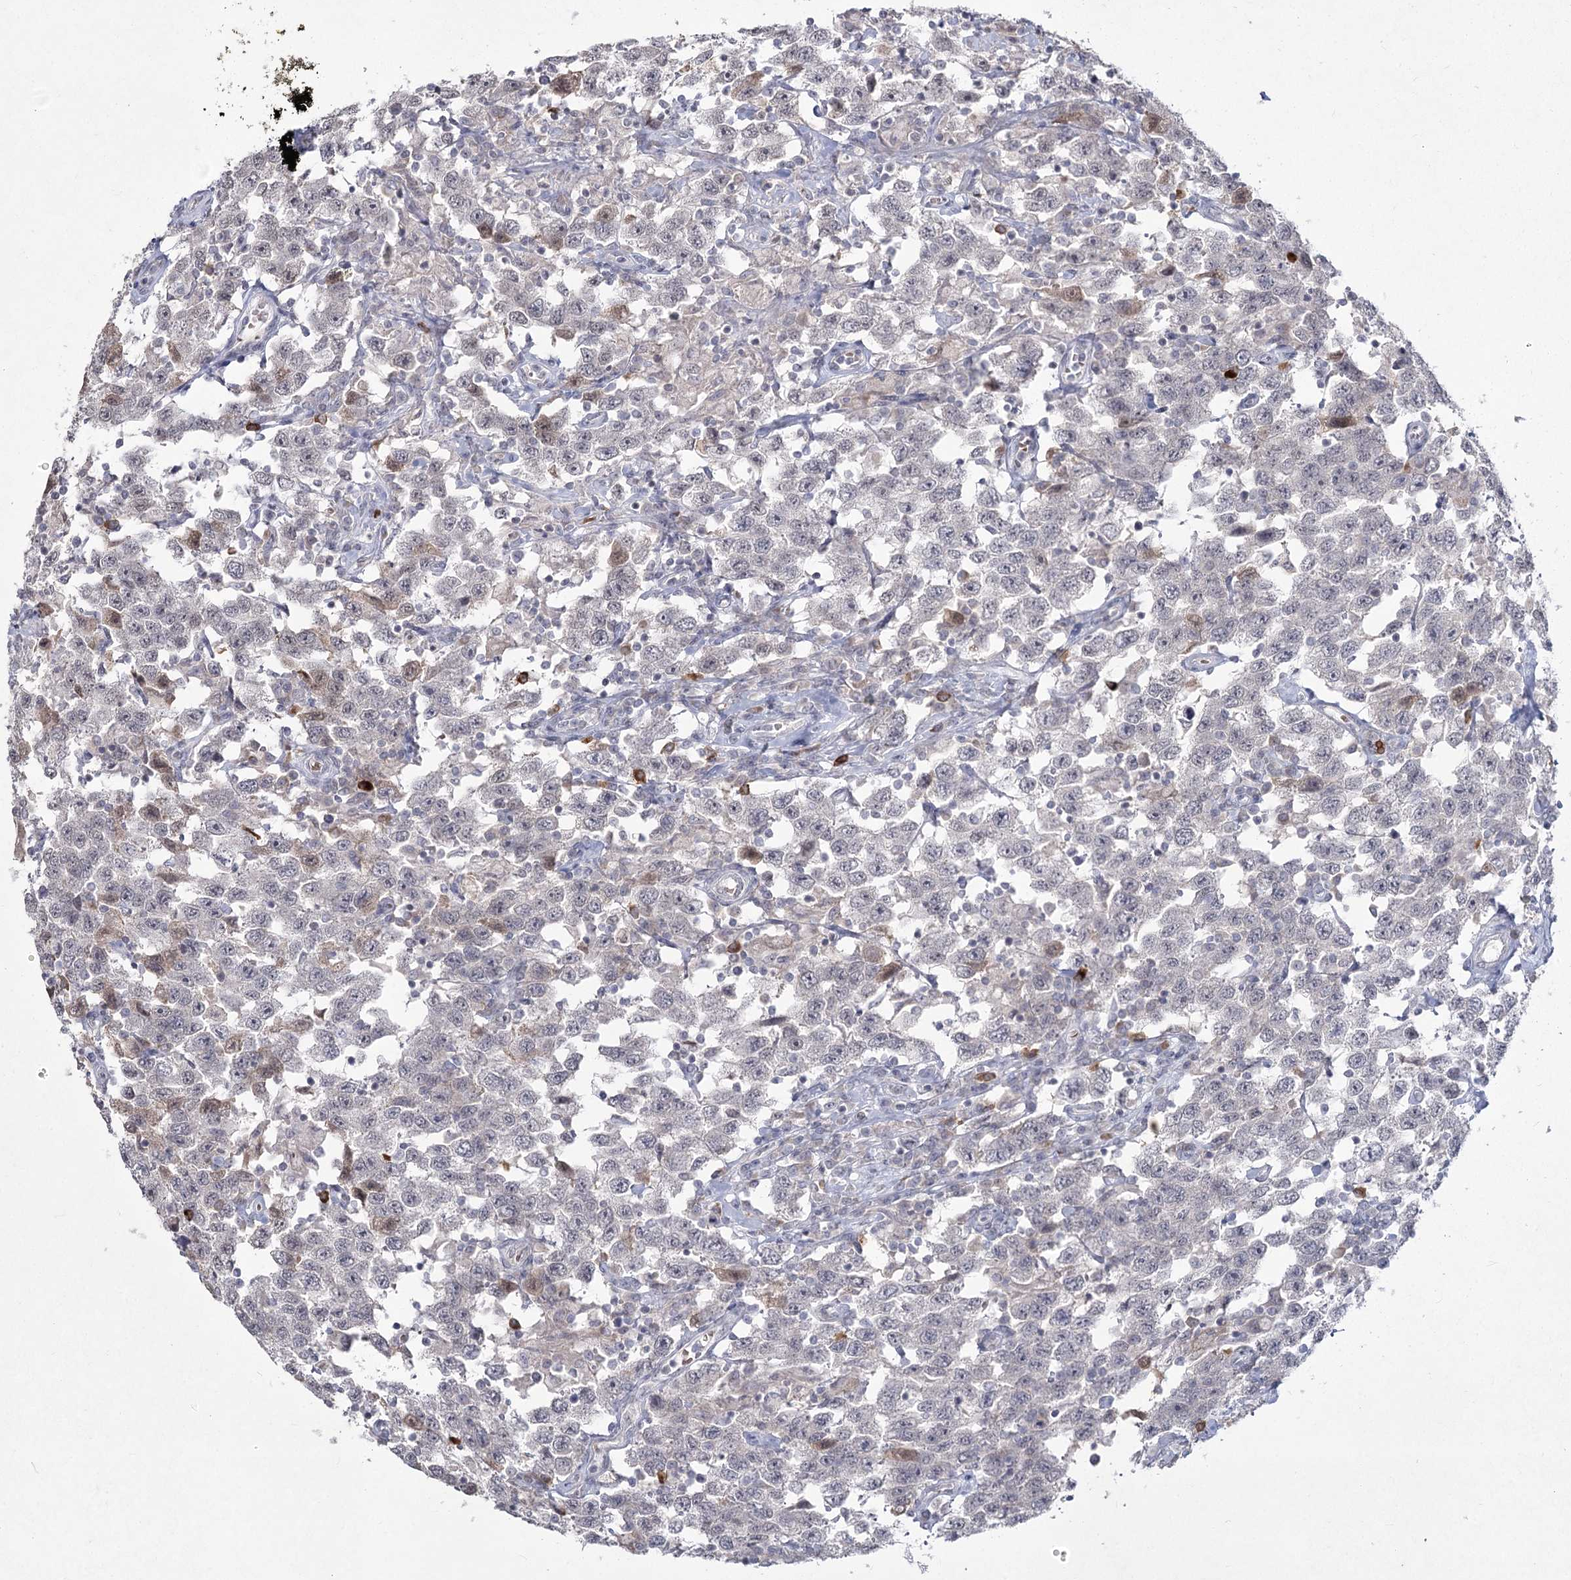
{"staining": {"intensity": "weak", "quantity": "<25%", "location": "nuclear"}, "tissue": "testis cancer", "cell_type": "Tumor cells", "image_type": "cancer", "snomed": [{"axis": "morphology", "description": "Seminoma, NOS"}, {"axis": "topography", "description": "Testis"}], "caption": "Human seminoma (testis) stained for a protein using immunohistochemistry (IHC) reveals no positivity in tumor cells.", "gene": "LY6G5C", "patient": {"sex": "male", "age": 41}}